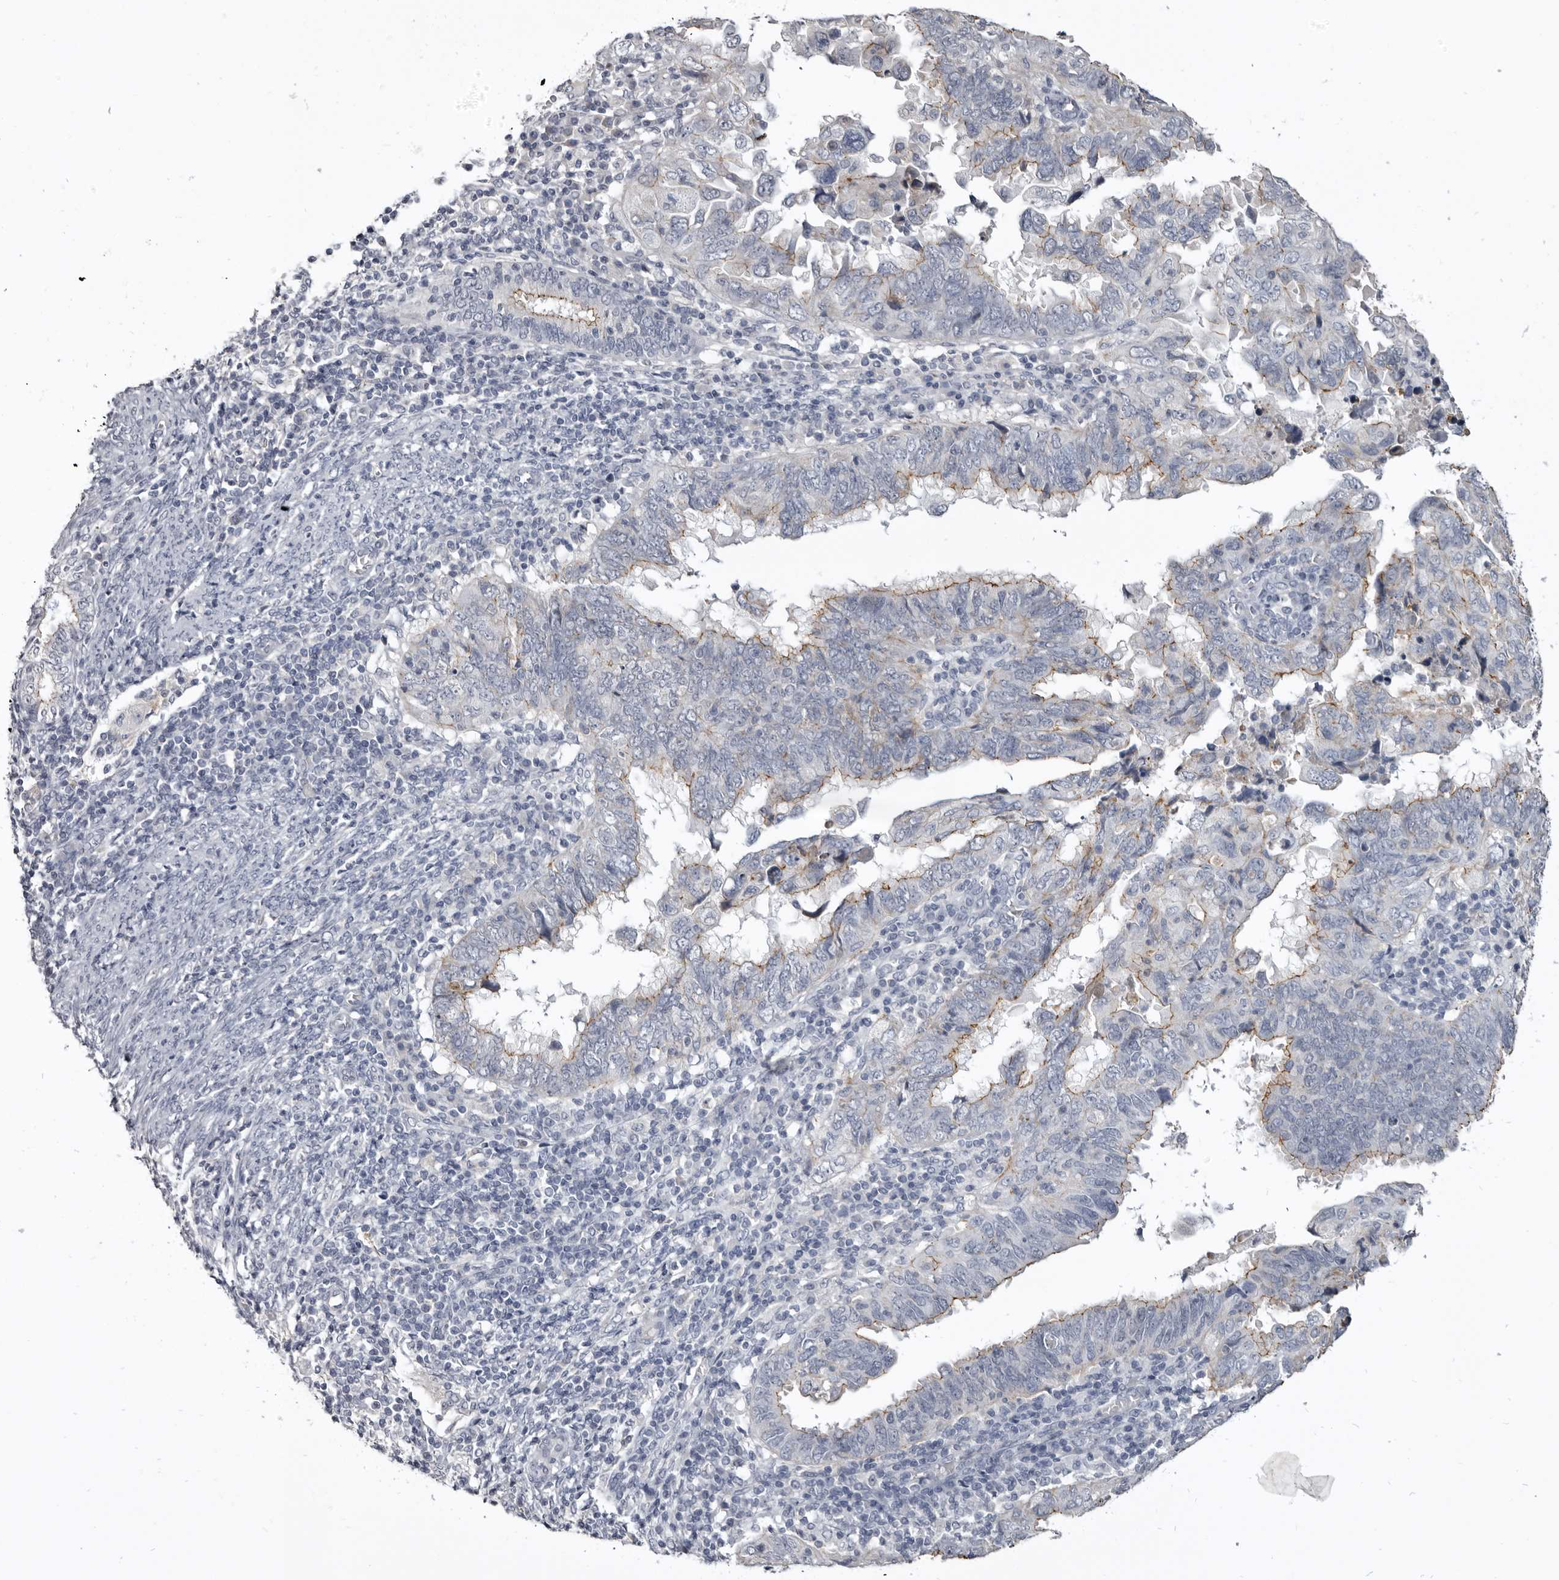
{"staining": {"intensity": "moderate", "quantity": "25%-75%", "location": "cytoplasmic/membranous"}, "tissue": "endometrial cancer", "cell_type": "Tumor cells", "image_type": "cancer", "snomed": [{"axis": "morphology", "description": "Adenocarcinoma, NOS"}, {"axis": "topography", "description": "Uterus"}], "caption": "Protein expression by immunohistochemistry reveals moderate cytoplasmic/membranous expression in approximately 25%-75% of tumor cells in adenocarcinoma (endometrial).", "gene": "CGN", "patient": {"sex": "female", "age": 77}}